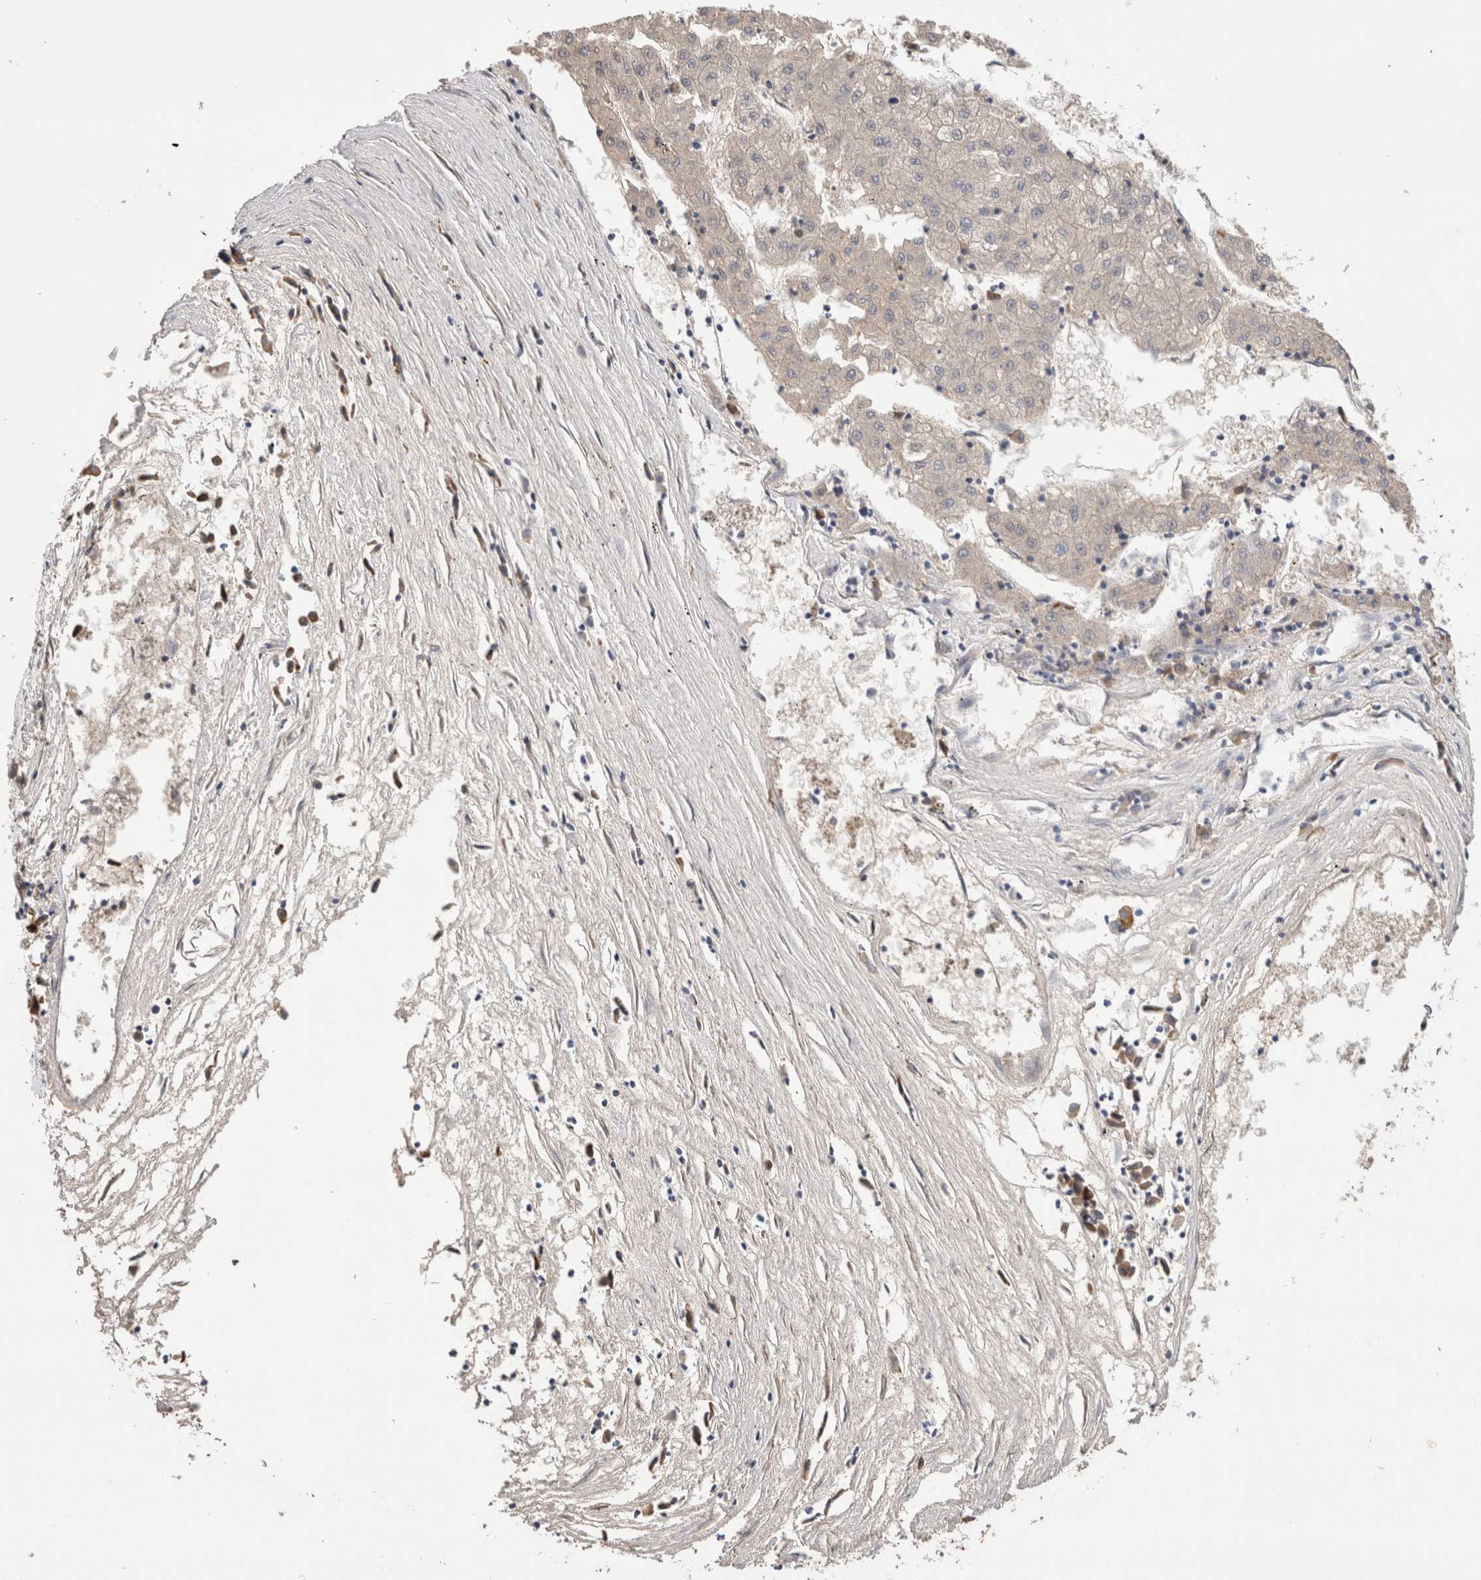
{"staining": {"intensity": "negative", "quantity": "none", "location": "none"}, "tissue": "liver cancer", "cell_type": "Tumor cells", "image_type": "cancer", "snomed": [{"axis": "morphology", "description": "Carcinoma, Hepatocellular, NOS"}, {"axis": "topography", "description": "Liver"}], "caption": "Immunohistochemistry of liver hepatocellular carcinoma displays no positivity in tumor cells.", "gene": "PPP3CC", "patient": {"sex": "male", "age": 72}}